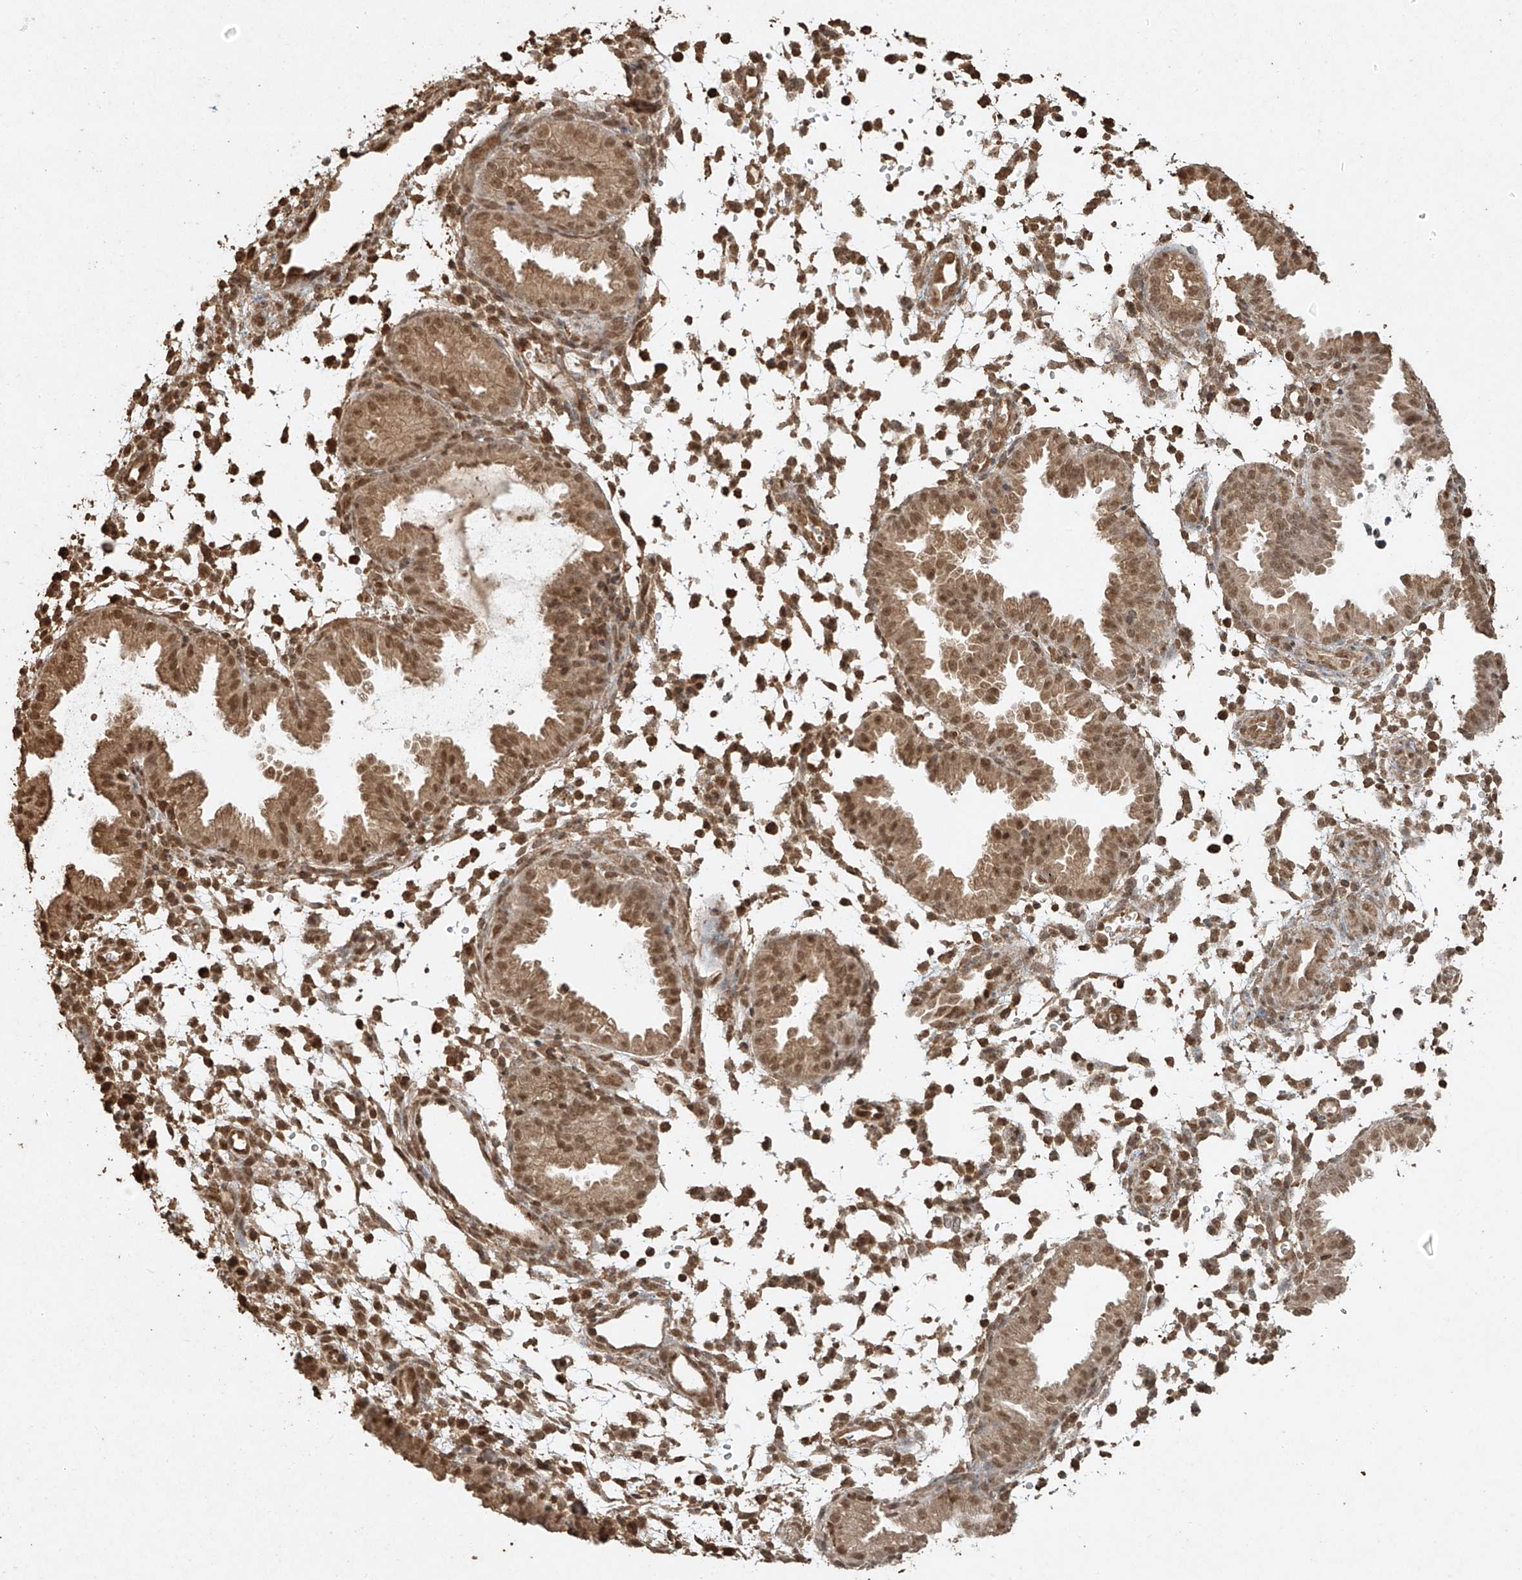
{"staining": {"intensity": "moderate", "quantity": "25%-75%", "location": "cytoplasmic/membranous,nuclear"}, "tissue": "endometrium", "cell_type": "Cells in endometrial stroma", "image_type": "normal", "snomed": [{"axis": "morphology", "description": "Normal tissue, NOS"}, {"axis": "topography", "description": "Endometrium"}], "caption": "This is an image of IHC staining of benign endometrium, which shows moderate staining in the cytoplasmic/membranous,nuclear of cells in endometrial stroma.", "gene": "TIGAR", "patient": {"sex": "female", "age": 33}}